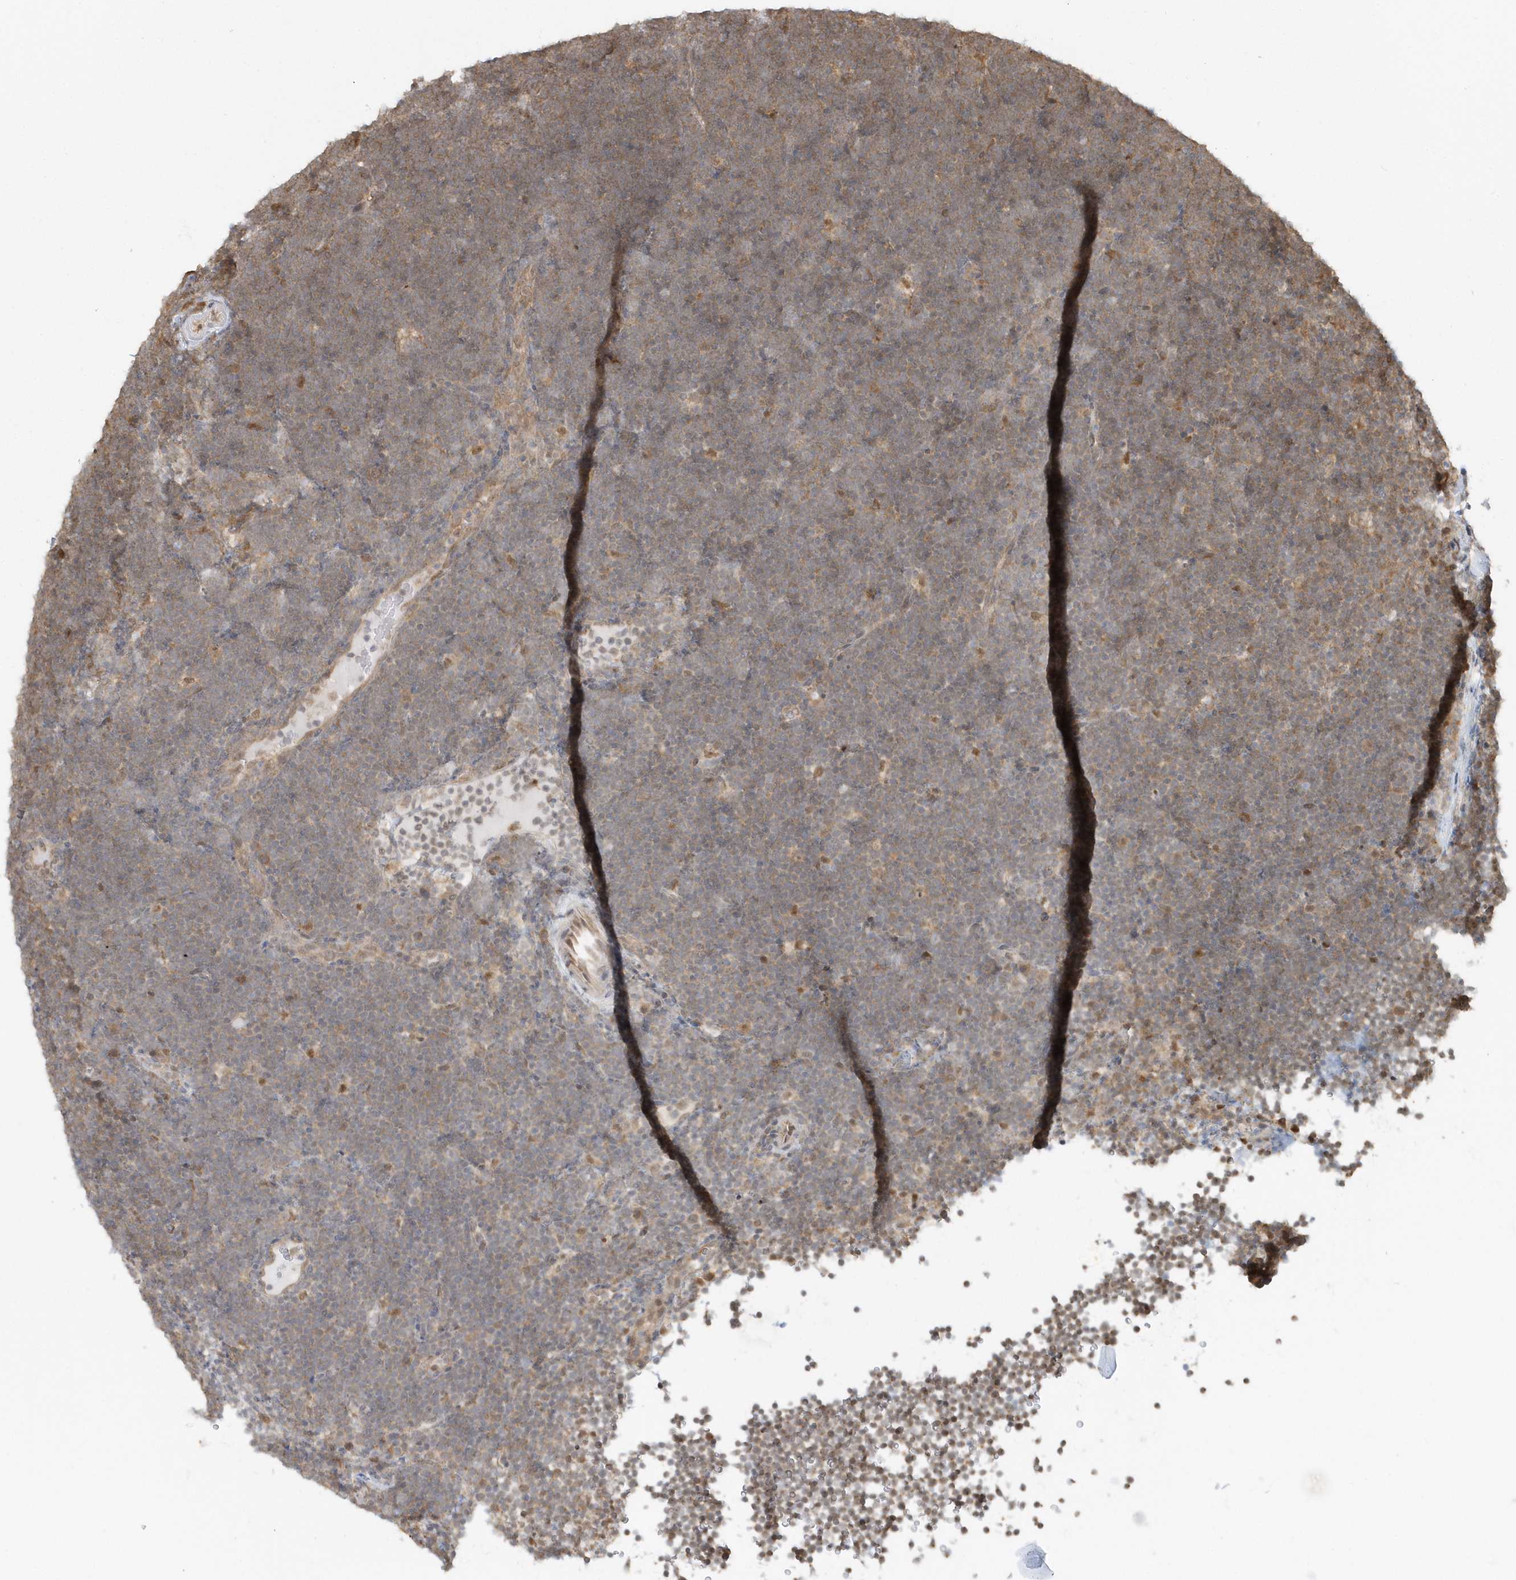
{"staining": {"intensity": "moderate", "quantity": "25%-75%", "location": "cytoplasmic/membranous"}, "tissue": "lymphoma", "cell_type": "Tumor cells", "image_type": "cancer", "snomed": [{"axis": "morphology", "description": "Malignant lymphoma, non-Hodgkin's type, High grade"}, {"axis": "topography", "description": "Lymph node"}], "caption": "High-grade malignant lymphoma, non-Hodgkin's type was stained to show a protein in brown. There is medium levels of moderate cytoplasmic/membranous staining in about 25%-75% of tumor cells.", "gene": "PSMD6", "patient": {"sex": "male", "age": 13}}